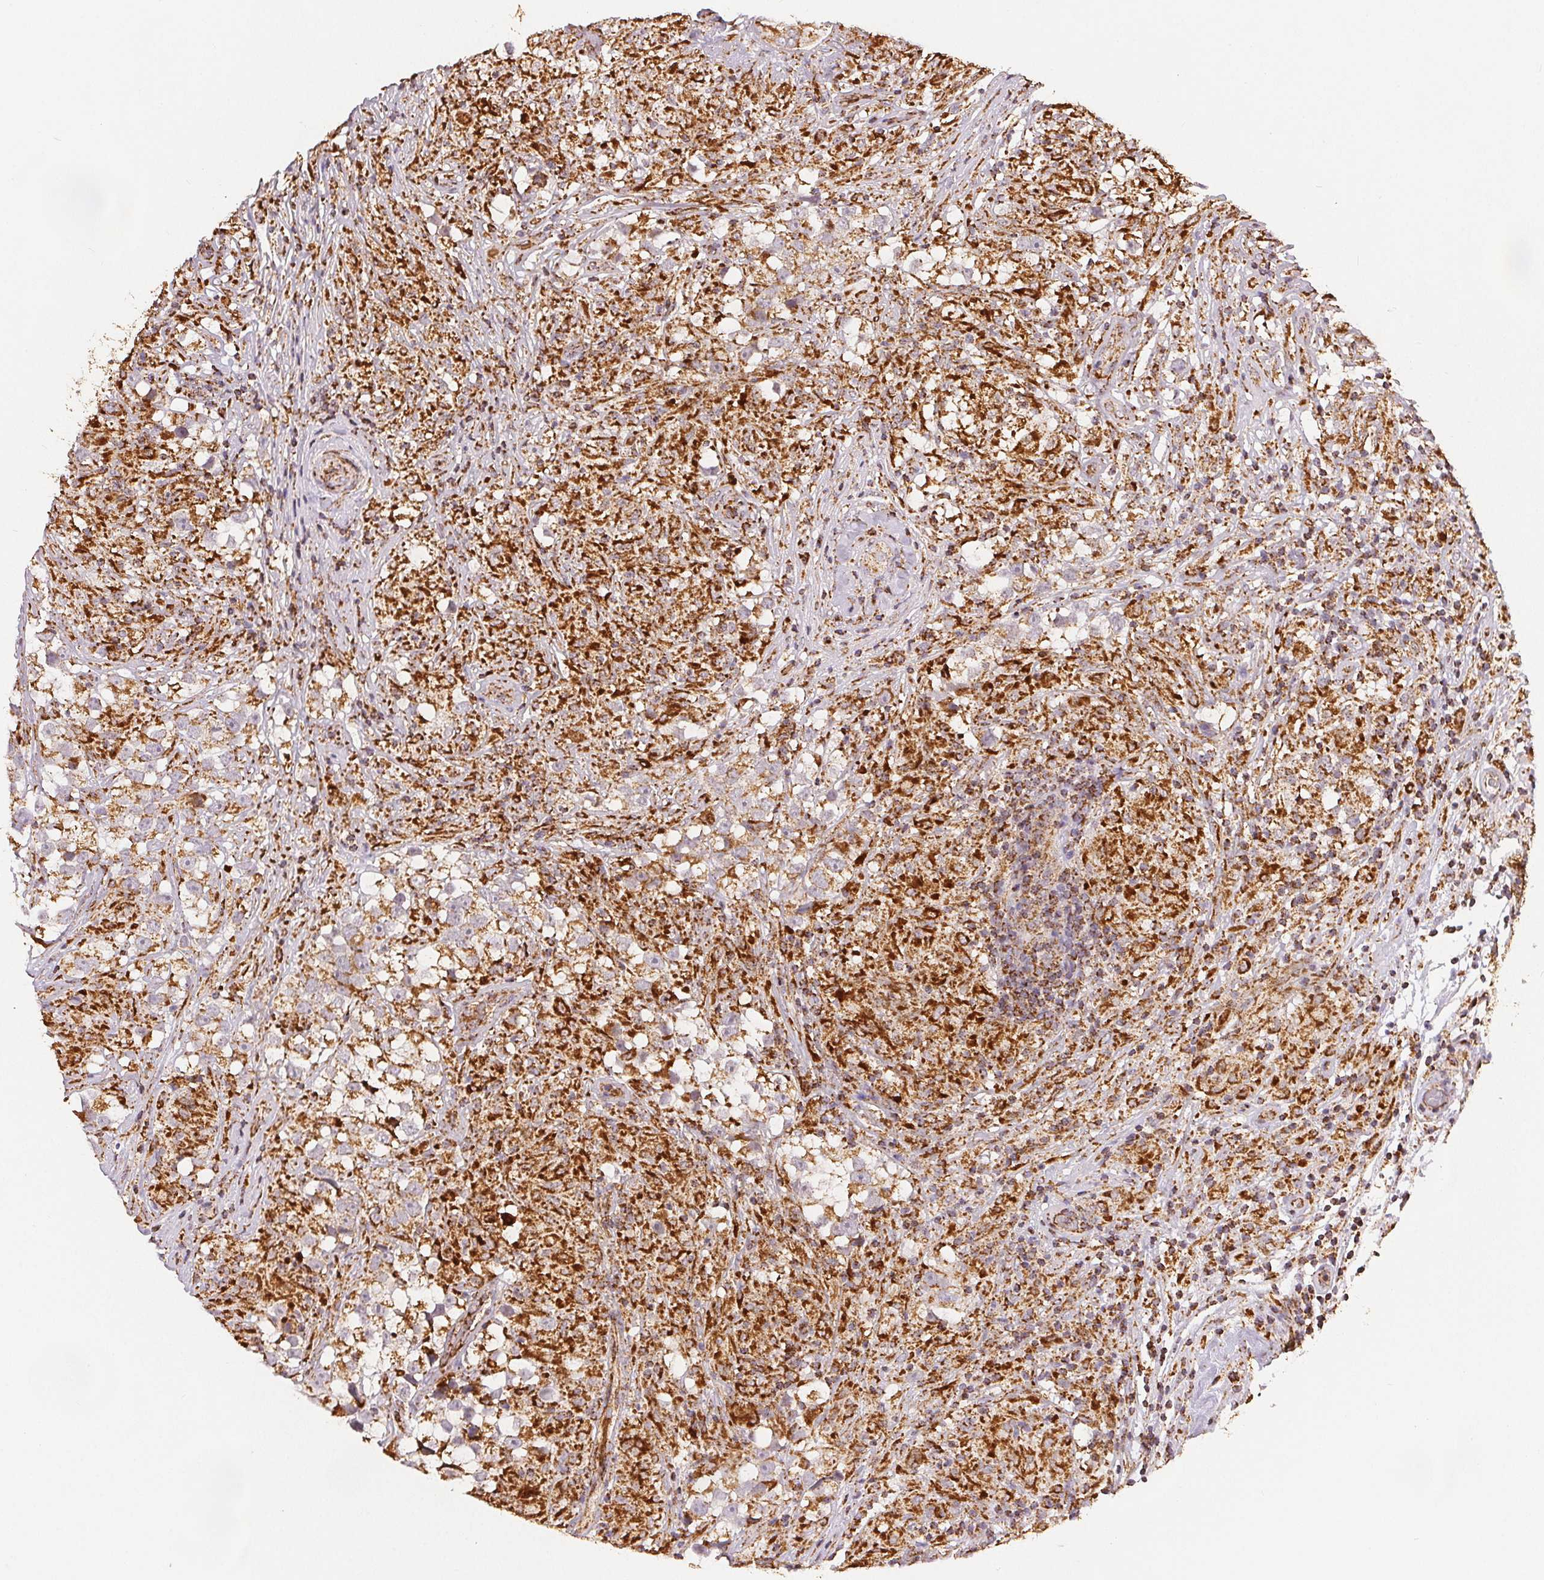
{"staining": {"intensity": "moderate", "quantity": ">75%", "location": "cytoplasmic/membranous"}, "tissue": "testis cancer", "cell_type": "Tumor cells", "image_type": "cancer", "snomed": [{"axis": "morphology", "description": "Seminoma, NOS"}, {"axis": "topography", "description": "Testis"}], "caption": "Testis cancer stained with a brown dye shows moderate cytoplasmic/membranous positive staining in about >75% of tumor cells.", "gene": "SDHB", "patient": {"sex": "male", "age": 46}}